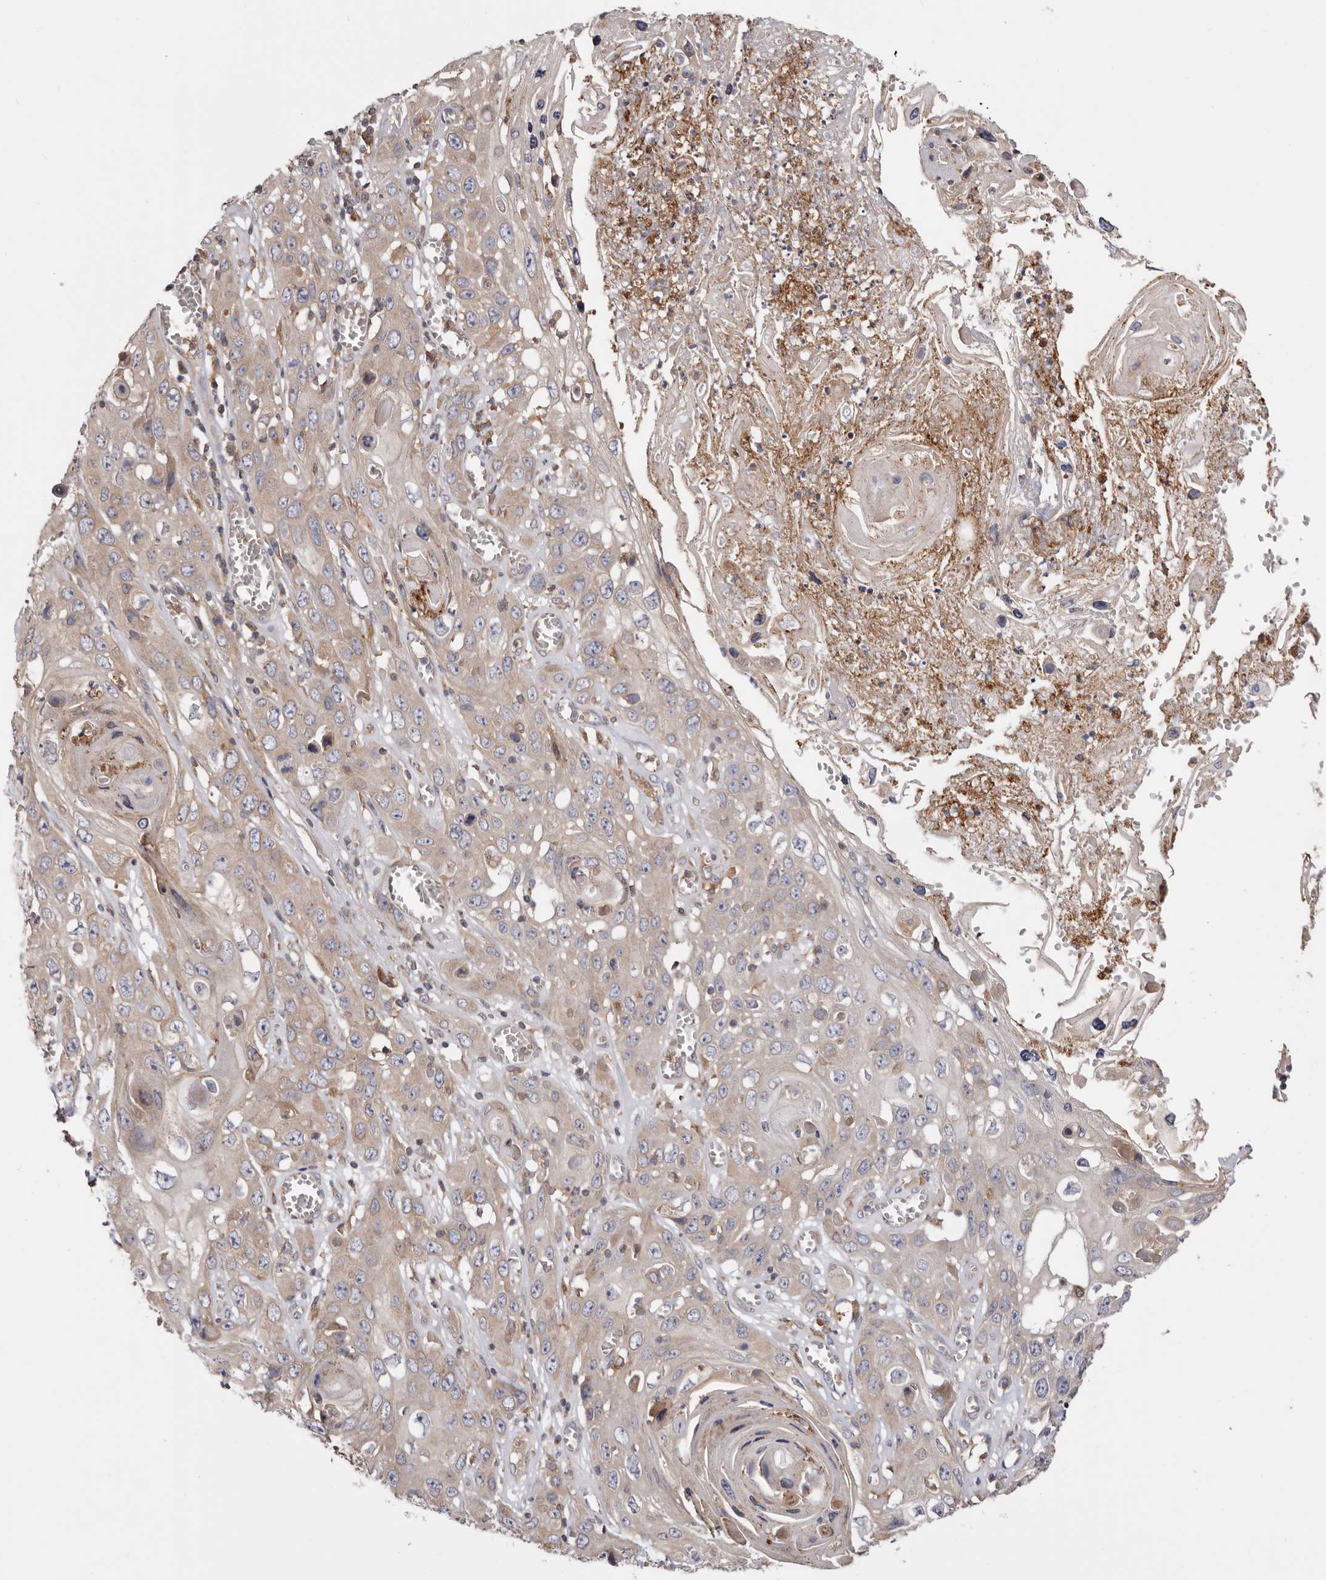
{"staining": {"intensity": "weak", "quantity": "25%-75%", "location": "cytoplasmic/membranous"}, "tissue": "skin cancer", "cell_type": "Tumor cells", "image_type": "cancer", "snomed": [{"axis": "morphology", "description": "Squamous cell carcinoma, NOS"}, {"axis": "topography", "description": "Skin"}], "caption": "Weak cytoplasmic/membranous staining for a protein is appreciated in about 25%-75% of tumor cells of skin squamous cell carcinoma using IHC.", "gene": "TMUB1", "patient": {"sex": "male", "age": 55}}